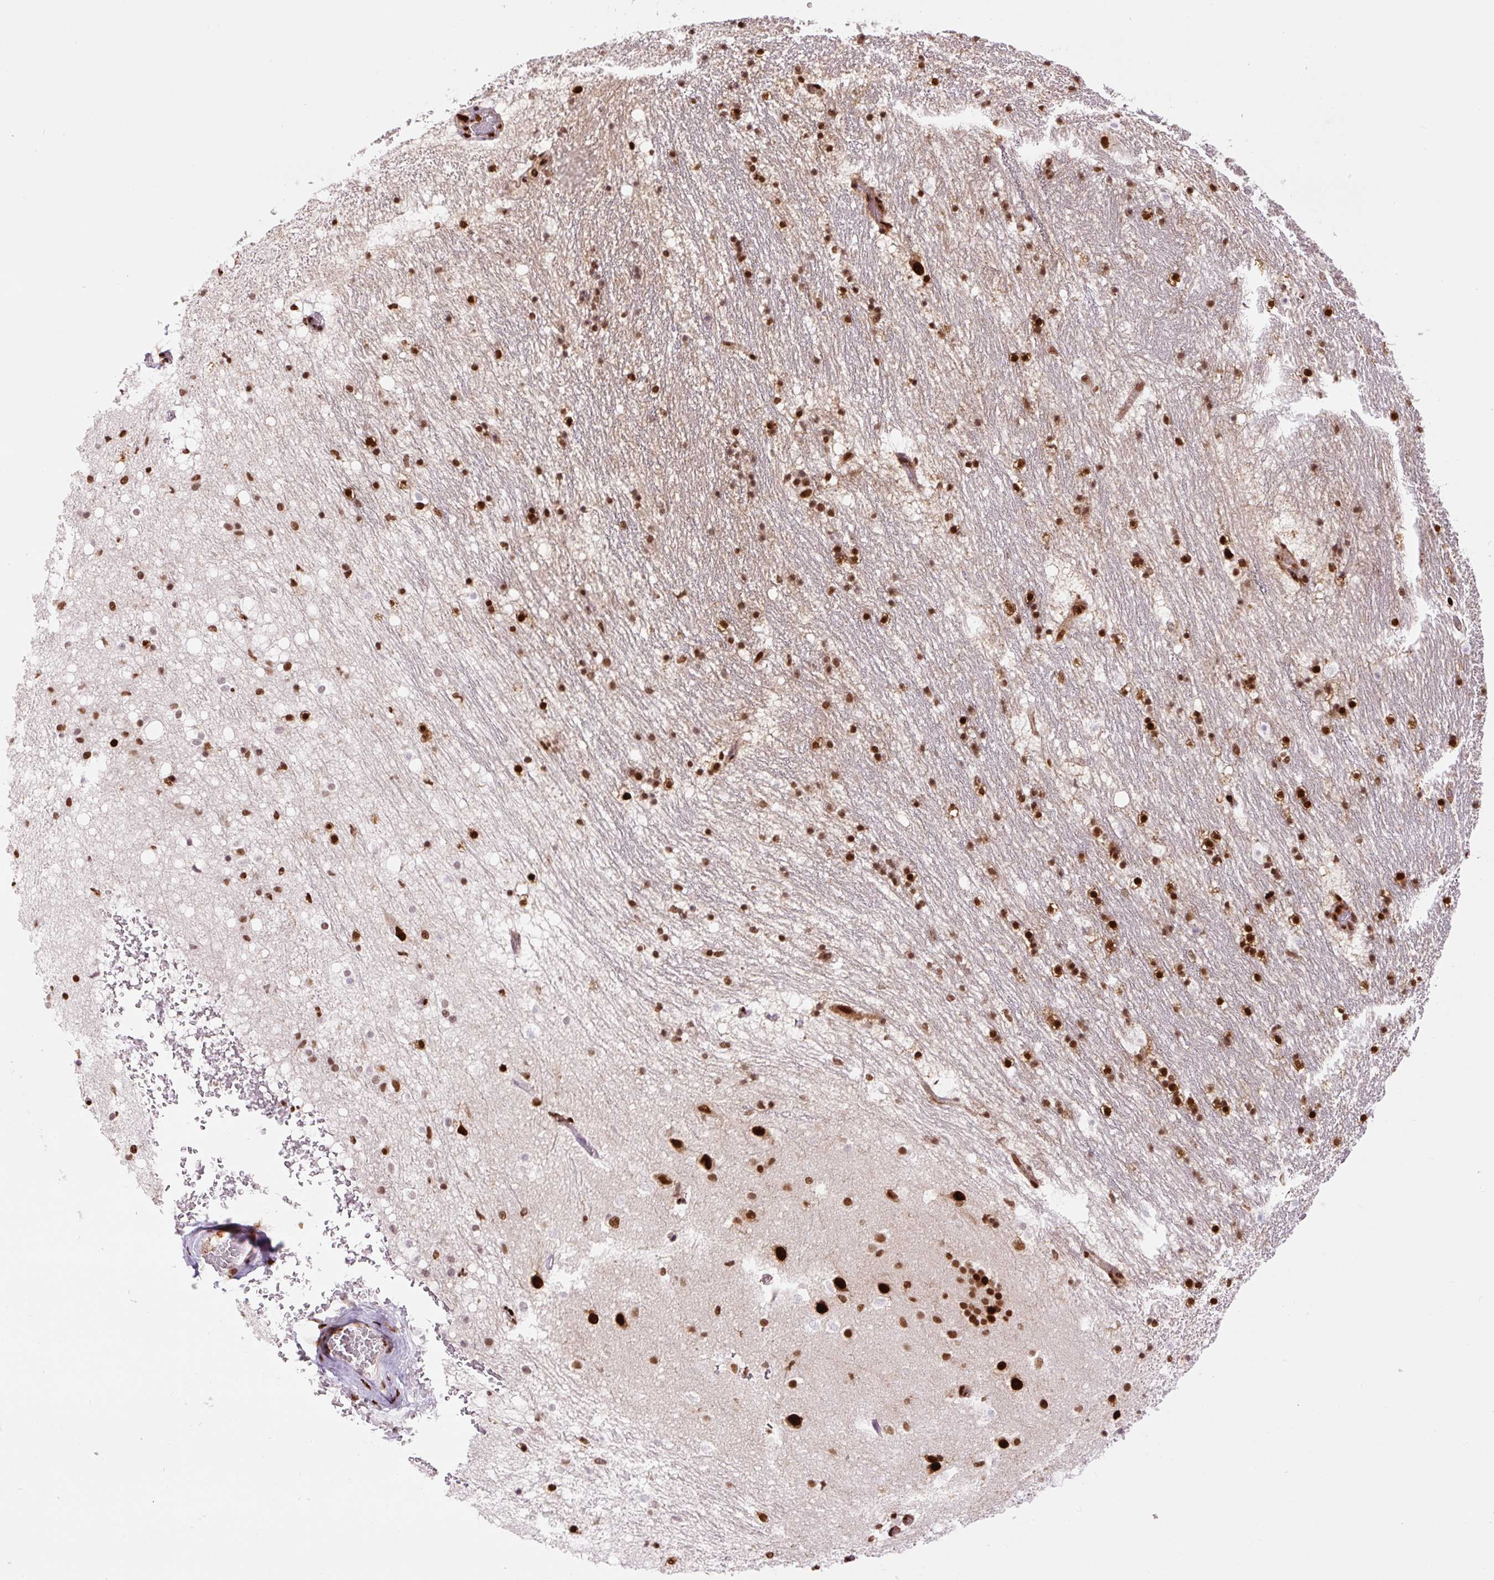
{"staining": {"intensity": "strong", "quantity": ">75%", "location": "nuclear"}, "tissue": "caudate", "cell_type": "Glial cells", "image_type": "normal", "snomed": [{"axis": "morphology", "description": "Normal tissue, NOS"}, {"axis": "topography", "description": "Lateral ventricle wall"}], "caption": "A brown stain shows strong nuclear staining of a protein in glial cells of unremarkable human caudate. (DAB (3,3'-diaminobenzidine) IHC with brightfield microscopy, high magnification).", "gene": "FUS", "patient": {"sex": "male", "age": 37}}